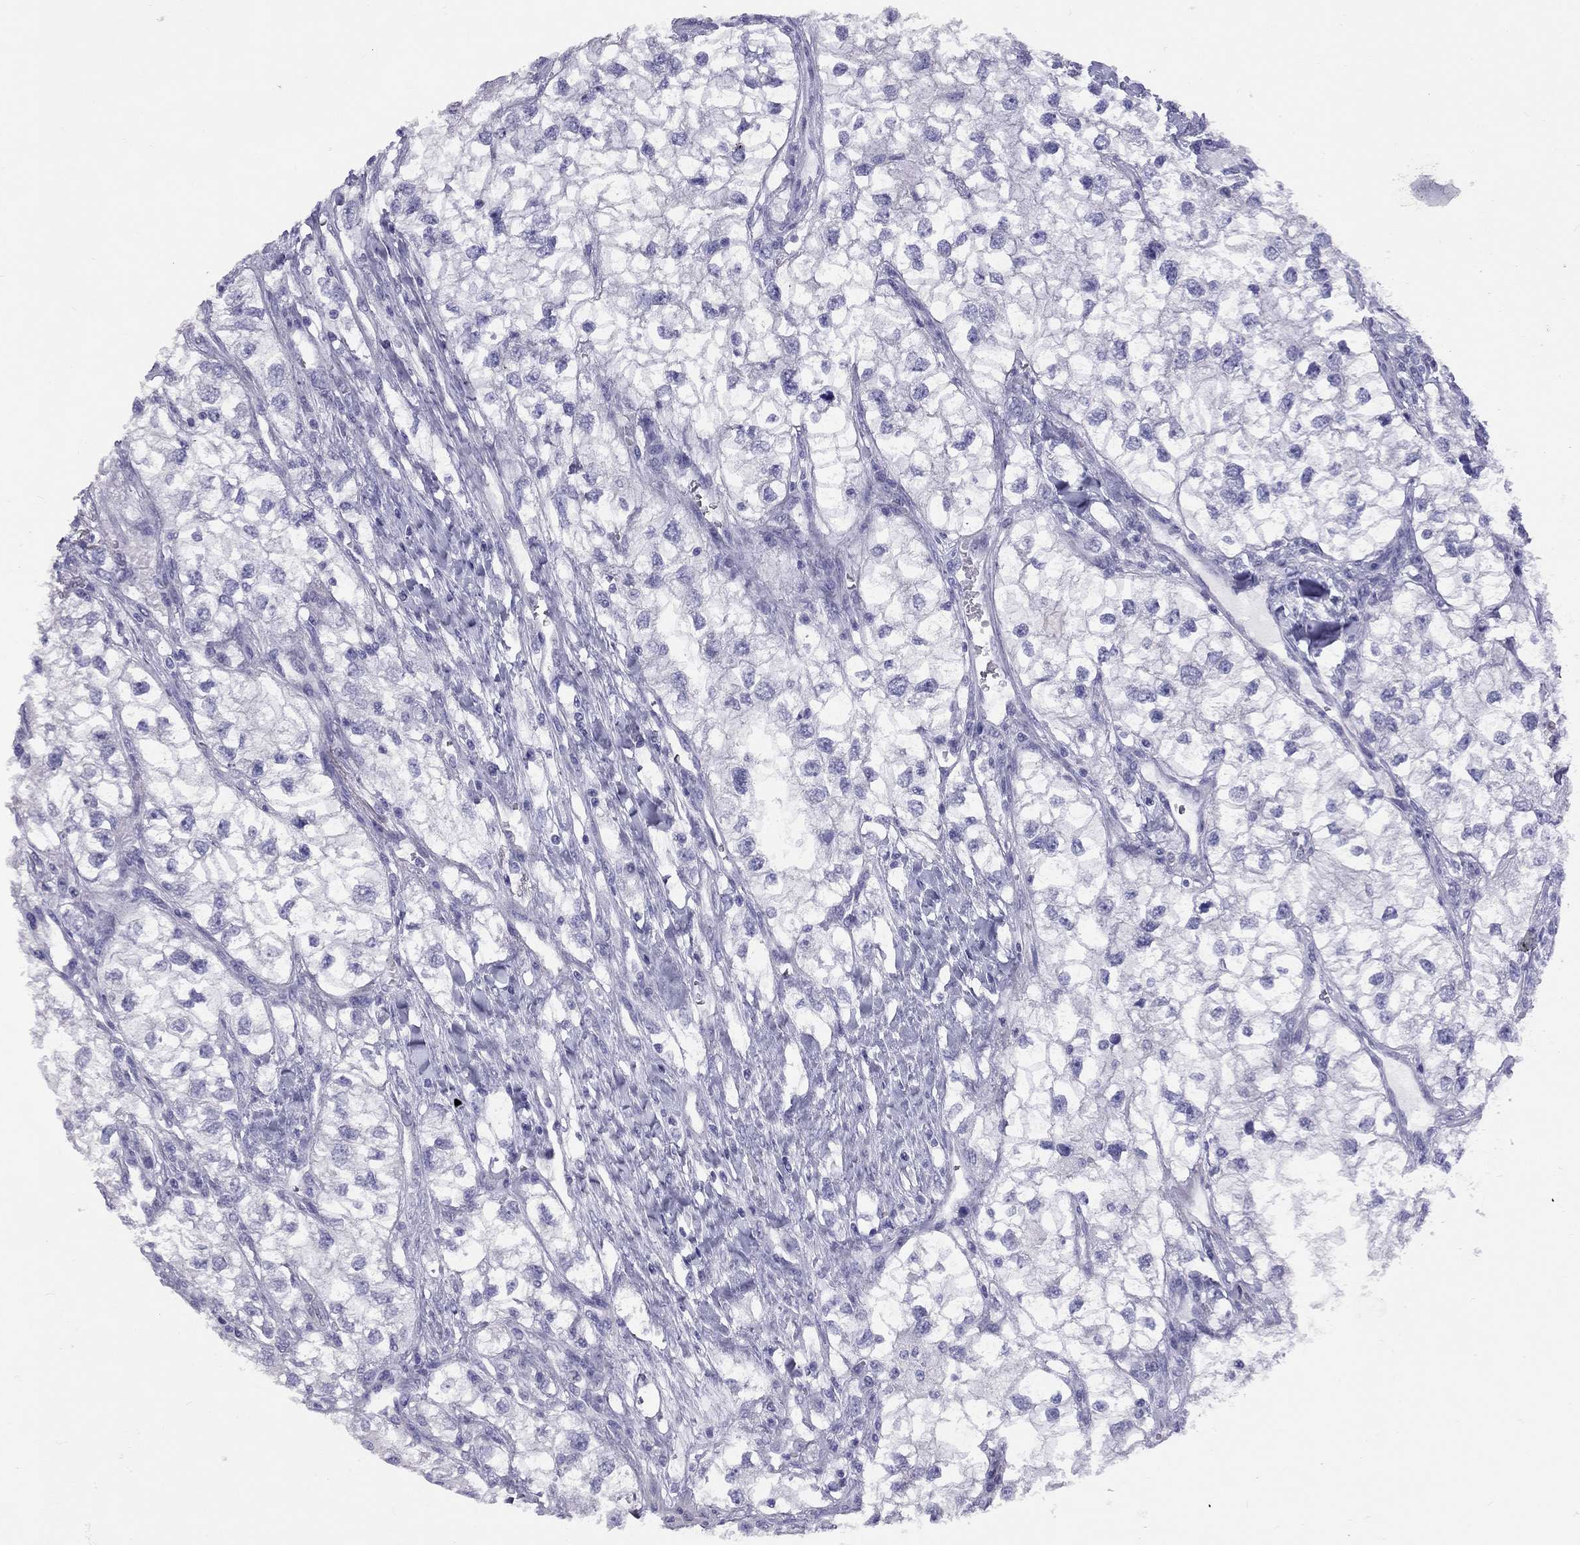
{"staining": {"intensity": "negative", "quantity": "none", "location": "none"}, "tissue": "renal cancer", "cell_type": "Tumor cells", "image_type": "cancer", "snomed": [{"axis": "morphology", "description": "Adenocarcinoma, NOS"}, {"axis": "topography", "description": "Kidney"}], "caption": "Immunohistochemical staining of renal cancer shows no significant staining in tumor cells.", "gene": "FSCN3", "patient": {"sex": "male", "age": 59}}